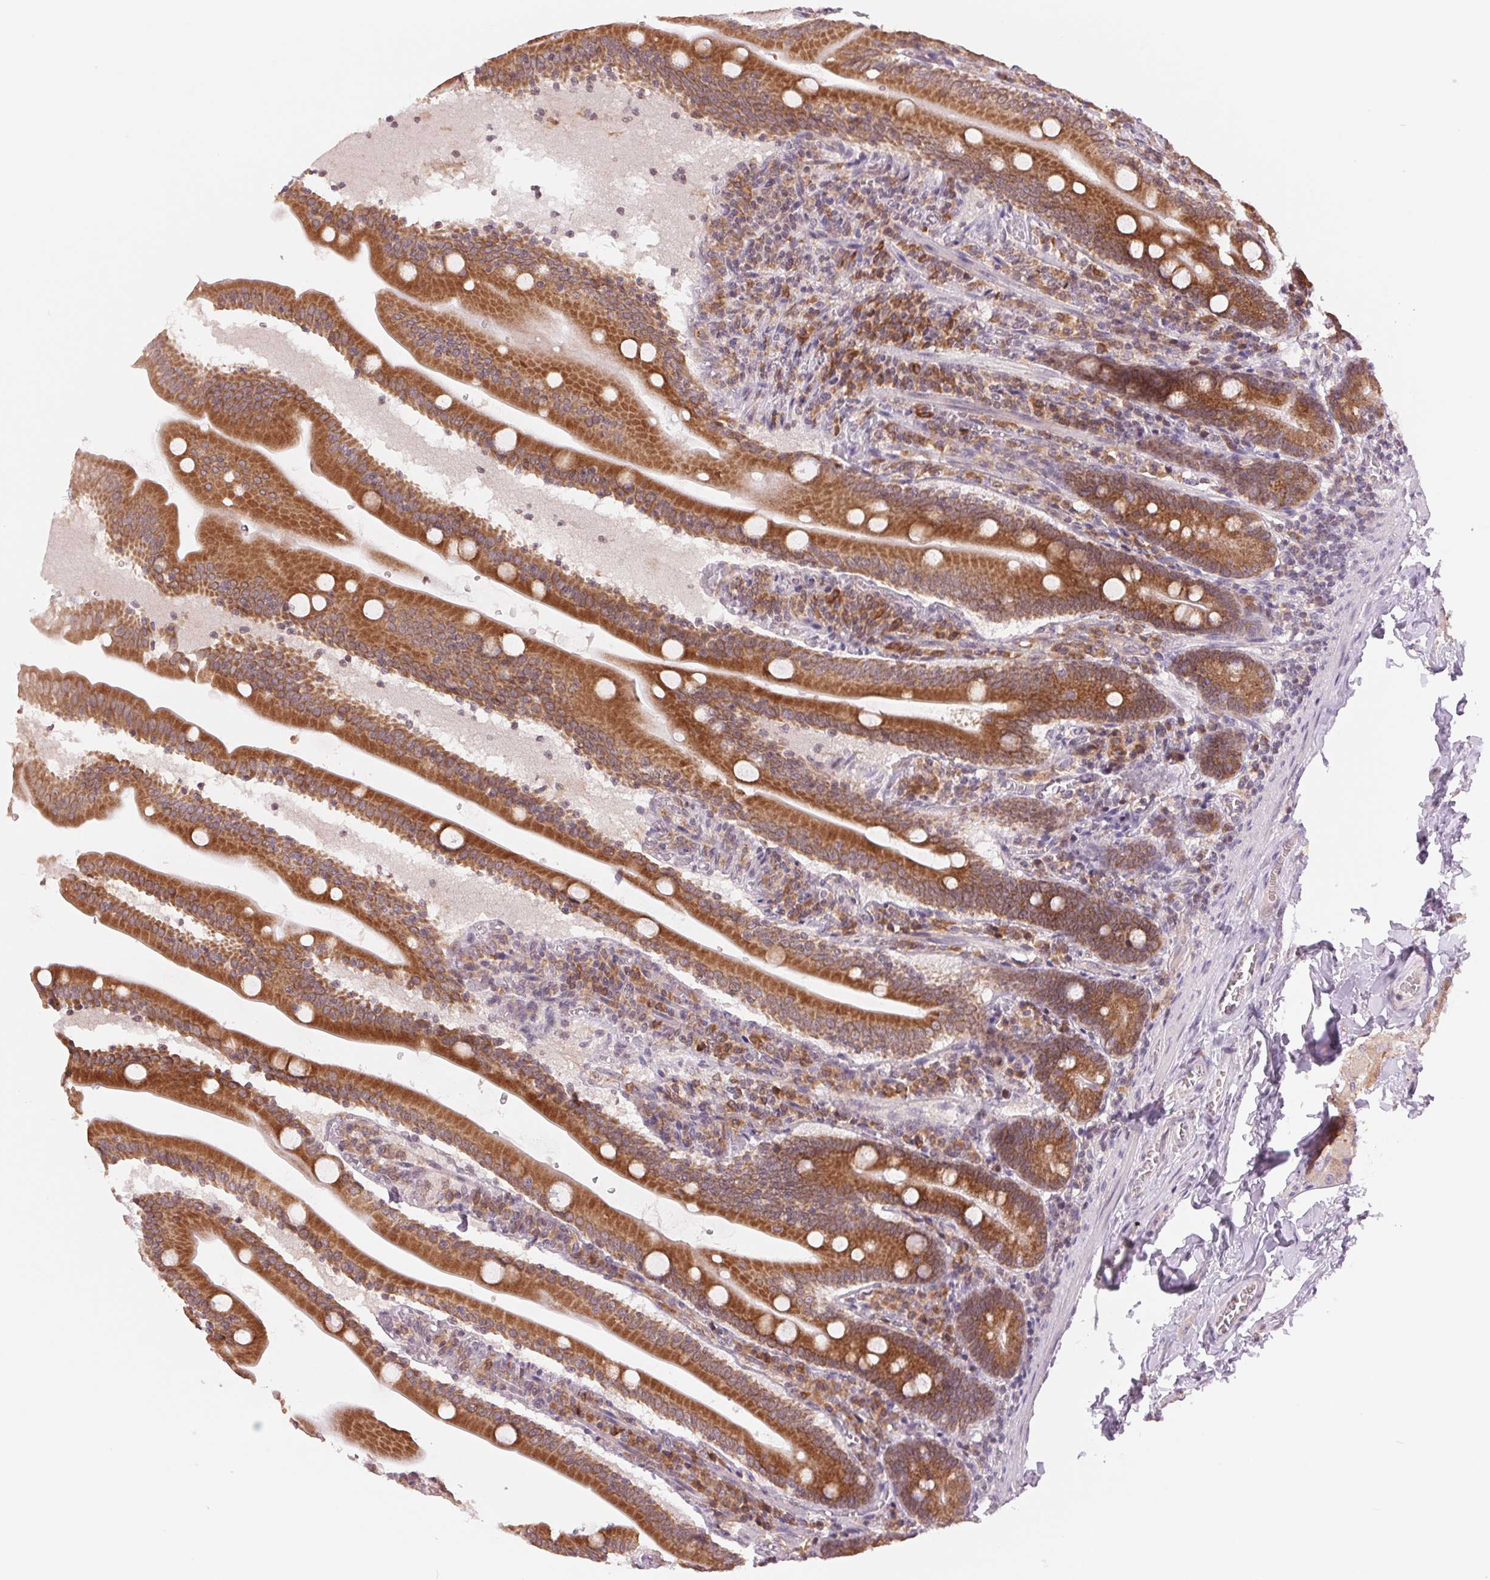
{"staining": {"intensity": "strong", "quantity": ">75%", "location": "cytoplasmic/membranous"}, "tissue": "small intestine", "cell_type": "Glandular cells", "image_type": "normal", "snomed": [{"axis": "morphology", "description": "Normal tissue, NOS"}, {"axis": "topography", "description": "Small intestine"}], "caption": "Protein staining reveals strong cytoplasmic/membranous staining in about >75% of glandular cells in normal small intestine. (DAB = brown stain, brightfield microscopy at high magnification).", "gene": "TECR", "patient": {"sex": "male", "age": 37}}